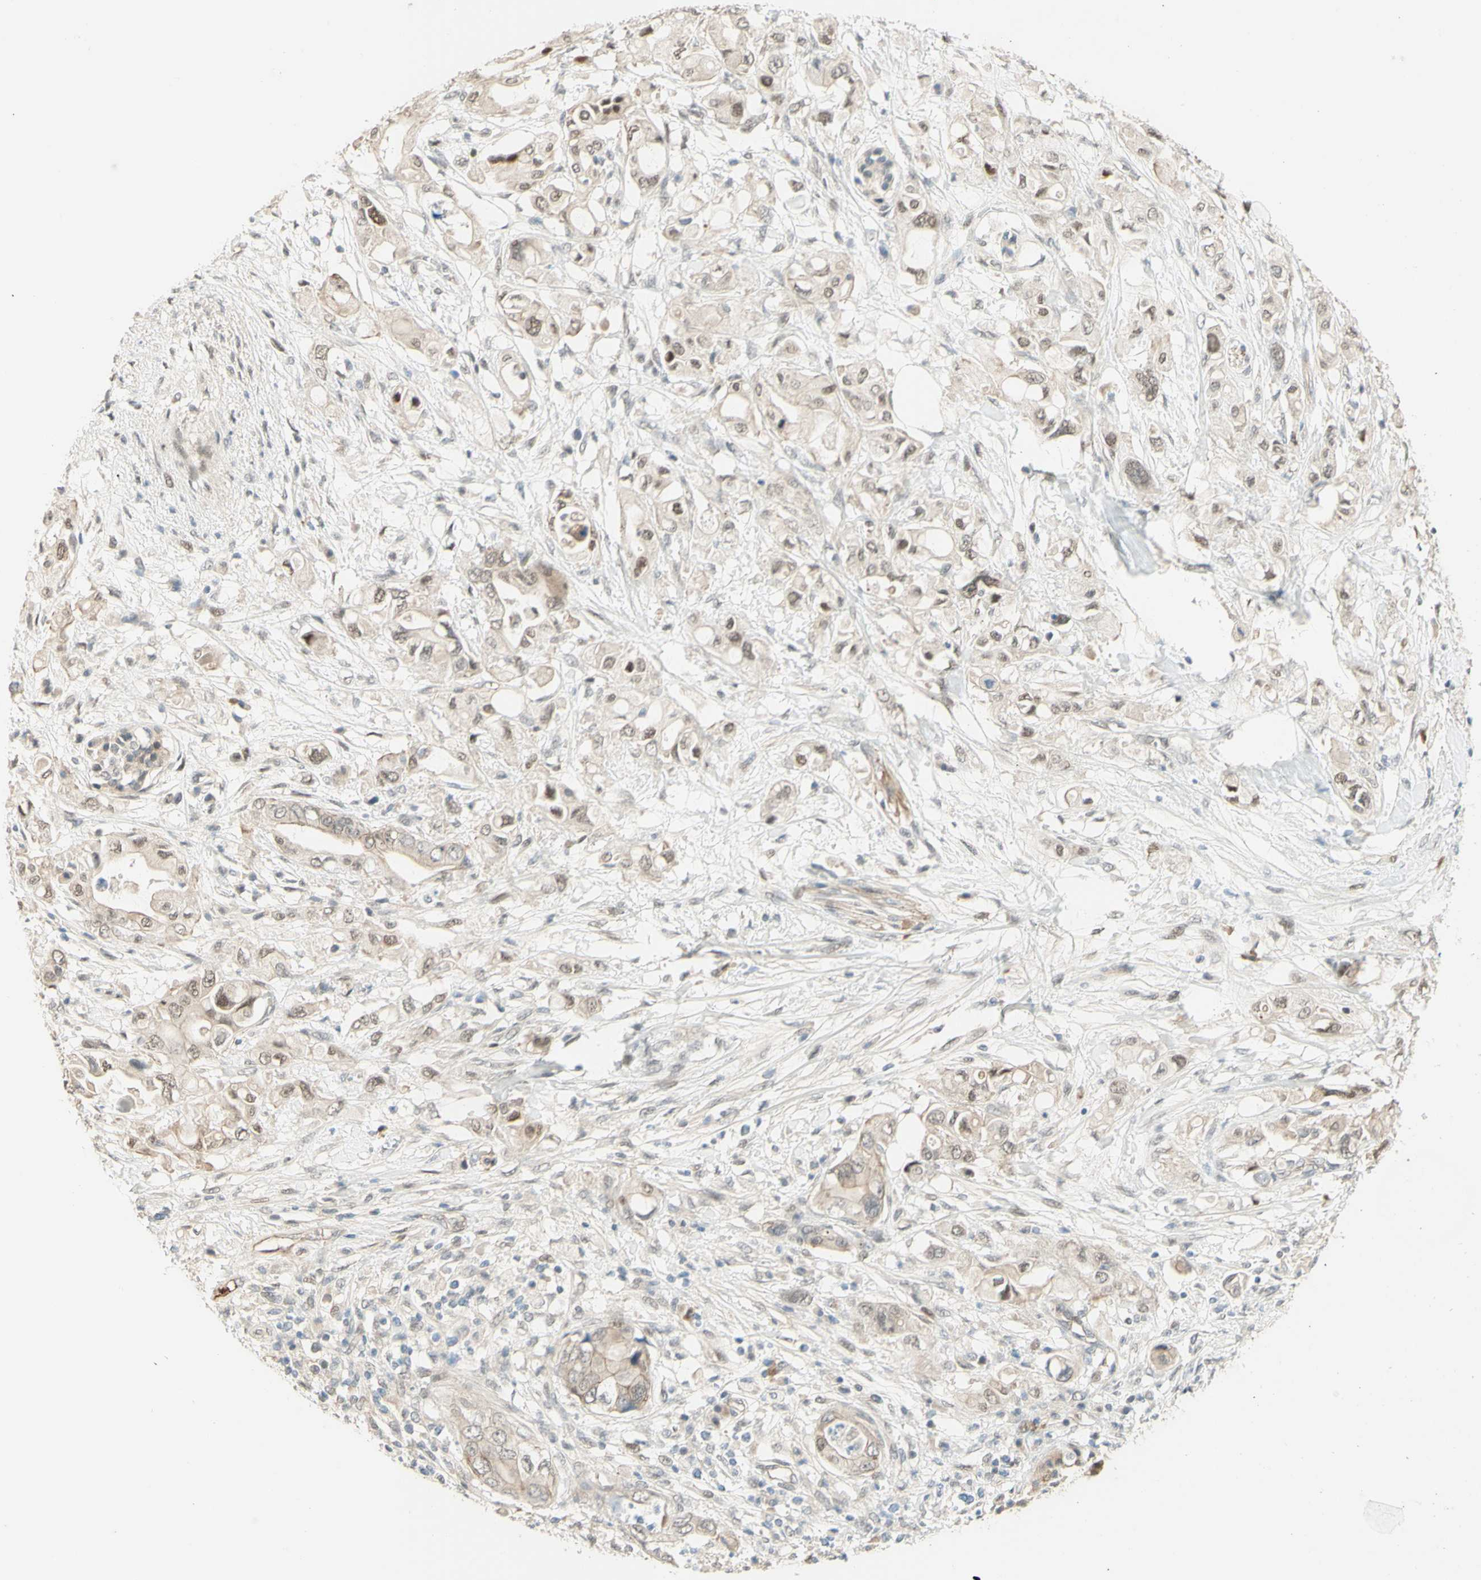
{"staining": {"intensity": "weak", "quantity": ">75%", "location": "cytoplasmic/membranous,nuclear"}, "tissue": "pancreatic cancer", "cell_type": "Tumor cells", "image_type": "cancer", "snomed": [{"axis": "morphology", "description": "Adenocarcinoma, NOS"}, {"axis": "topography", "description": "Pancreas"}], "caption": "Human pancreatic cancer (adenocarcinoma) stained with a brown dye reveals weak cytoplasmic/membranous and nuclear positive staining in about >75% of tumor cells.", "gene": "ANGPT2", "patient": {"sex": "female", "age": 56}}